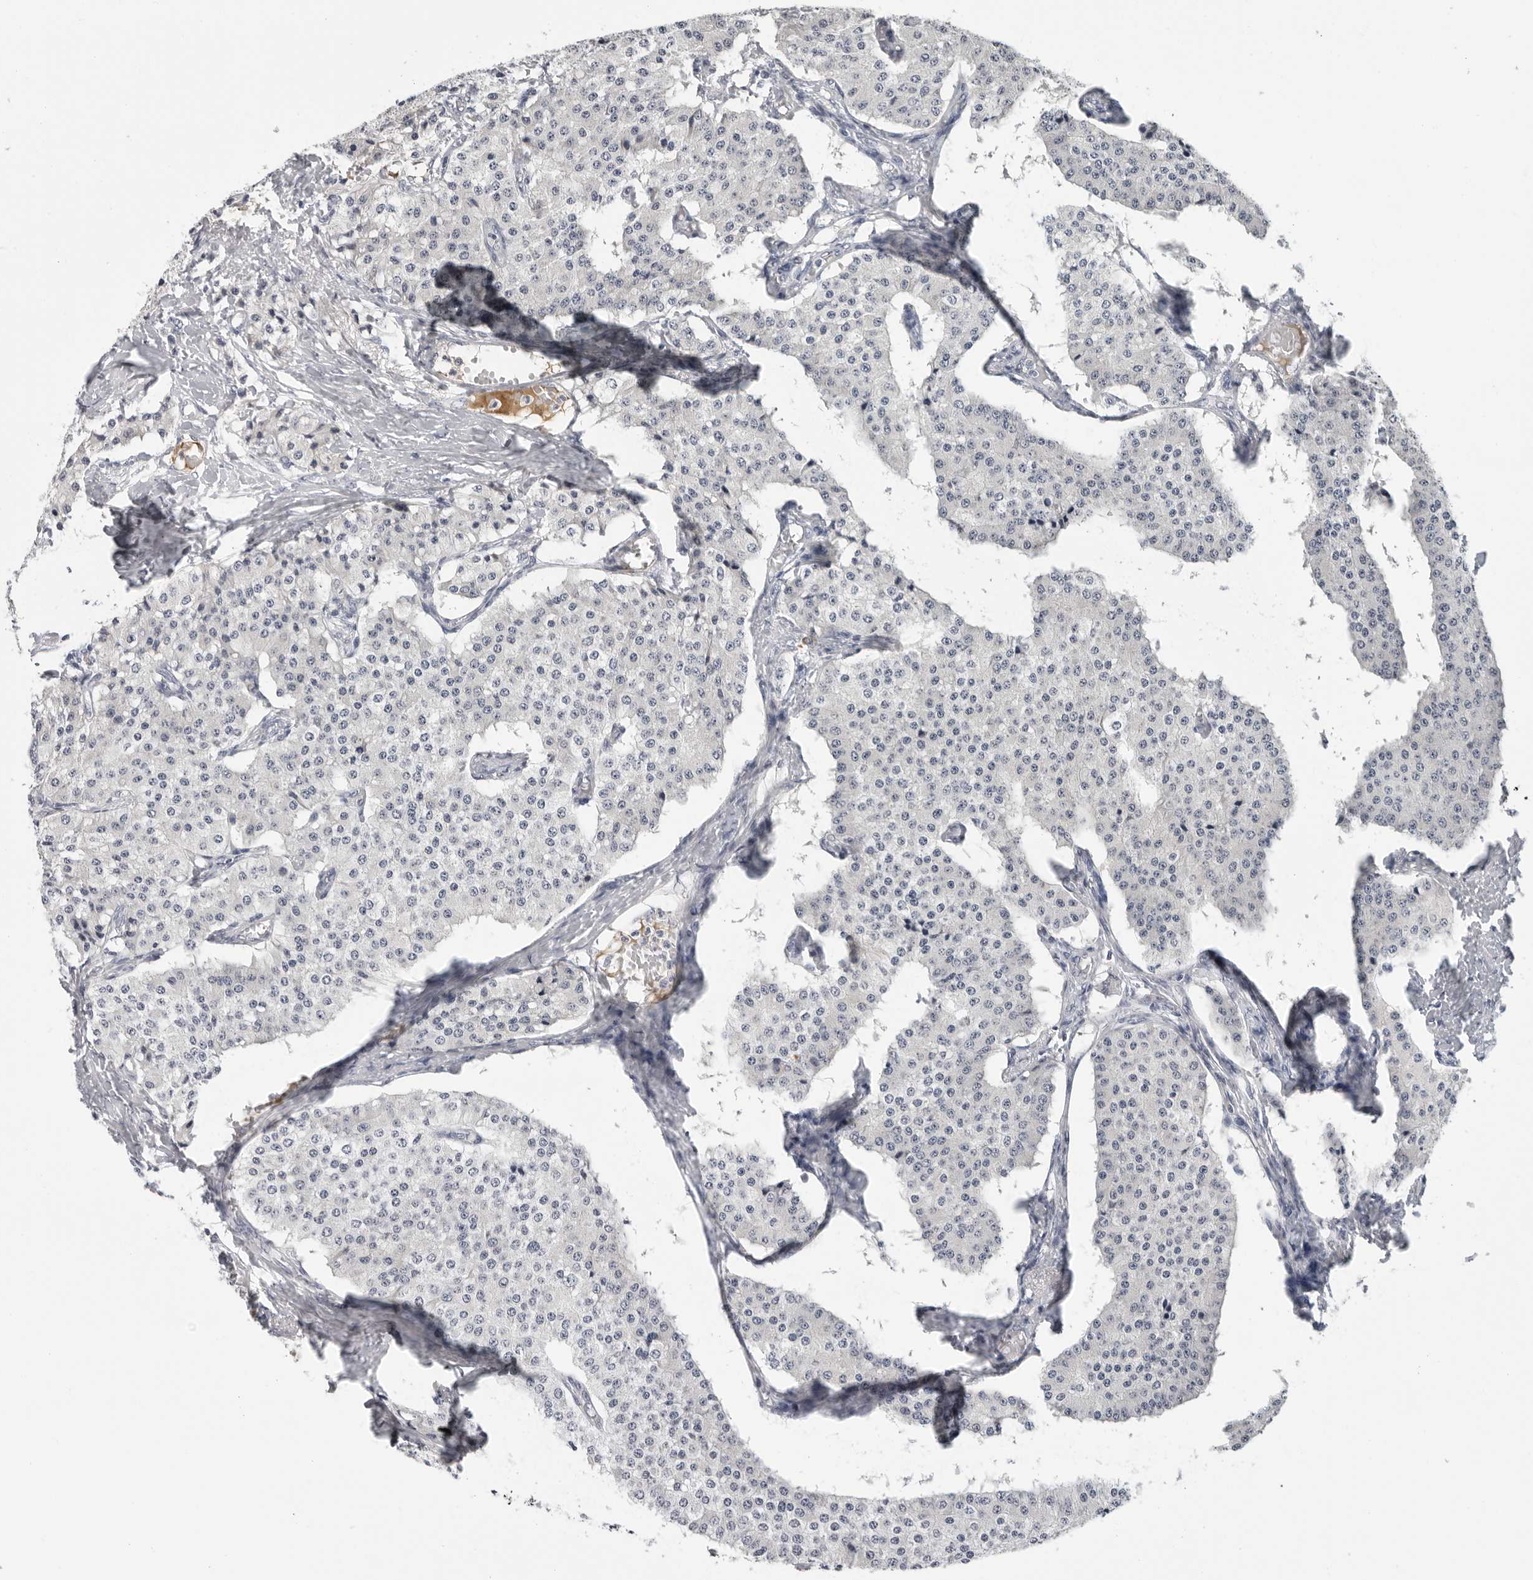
{"staining": {"intensity": "negative", "quantity": "none", "location": "none"}, "tissue": "carcinoid", "cell_type": "Tumor cells", "image_type": "cancer", "snomed": [{"axis": "morphology", "description": "Carcinoid, malignant, NOS"}, {"axis": "topography", "description": "Colon"}], "caption": "This is an immunohistochemistry micrograph of human carcinoid. There is no positivity in tumor cells.", "gene": "ZNF502", "patient": {"sex": "female", "age": 52}}